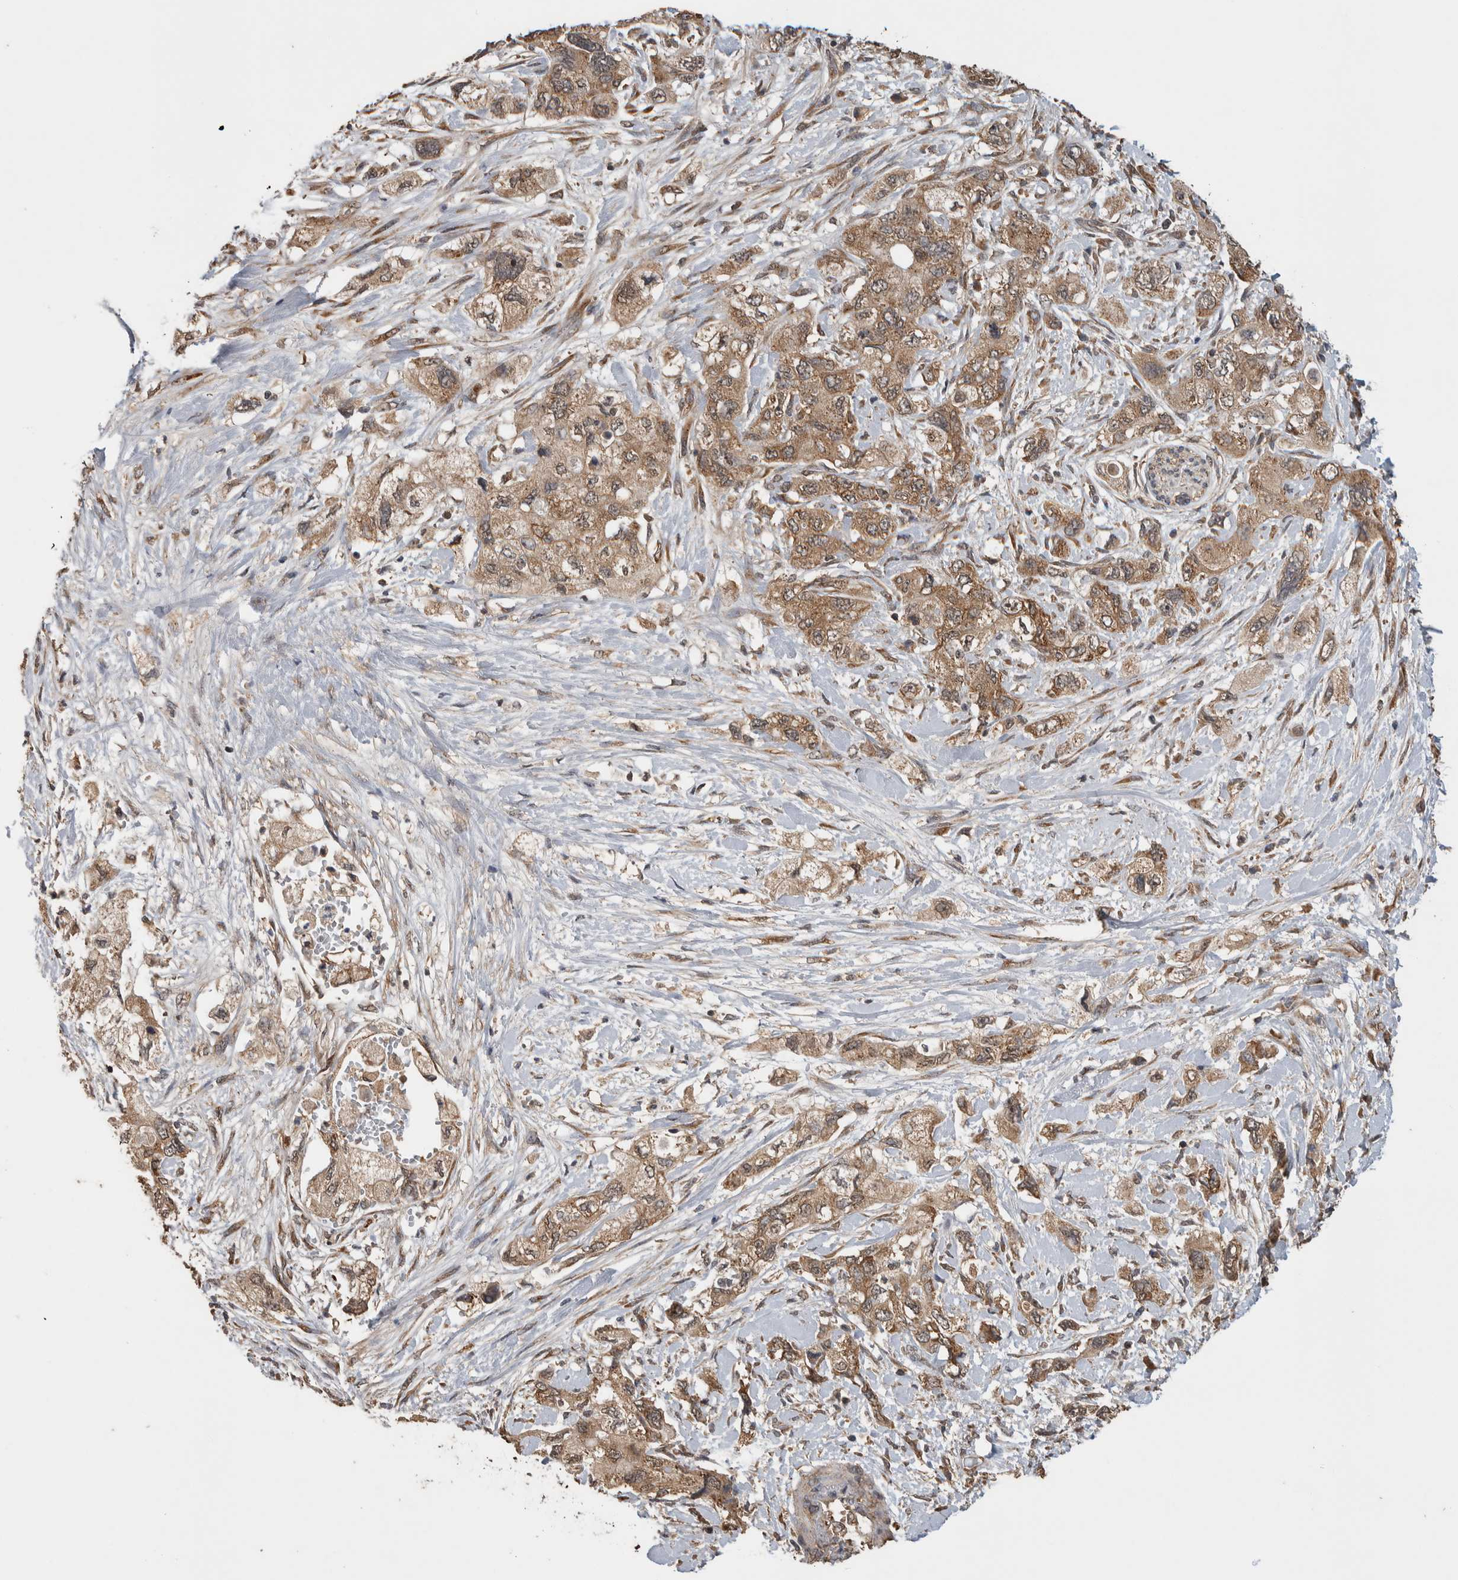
{"staining": {"intensity": "moderate", "quantity": ">75%", "location": "cytoplasmic/membranous"}, "tissue": "pancreatic cancer", "cell_type": "Tumor cells", "image_type": "cancer", "snomed": [{"axis": "morphology", "description": "Adenocarcinoma, NOS"}, {"axis": "topography", "description": "Pancreas"}], "caption": "Brown immunohistochemical staining in human pancreatic cancer exhibits moderate cytoplasmic/membranous staining in about >75% of tumor cells.", "gene": "DVL2", "patient": {"sex": "female", "age": 73}}